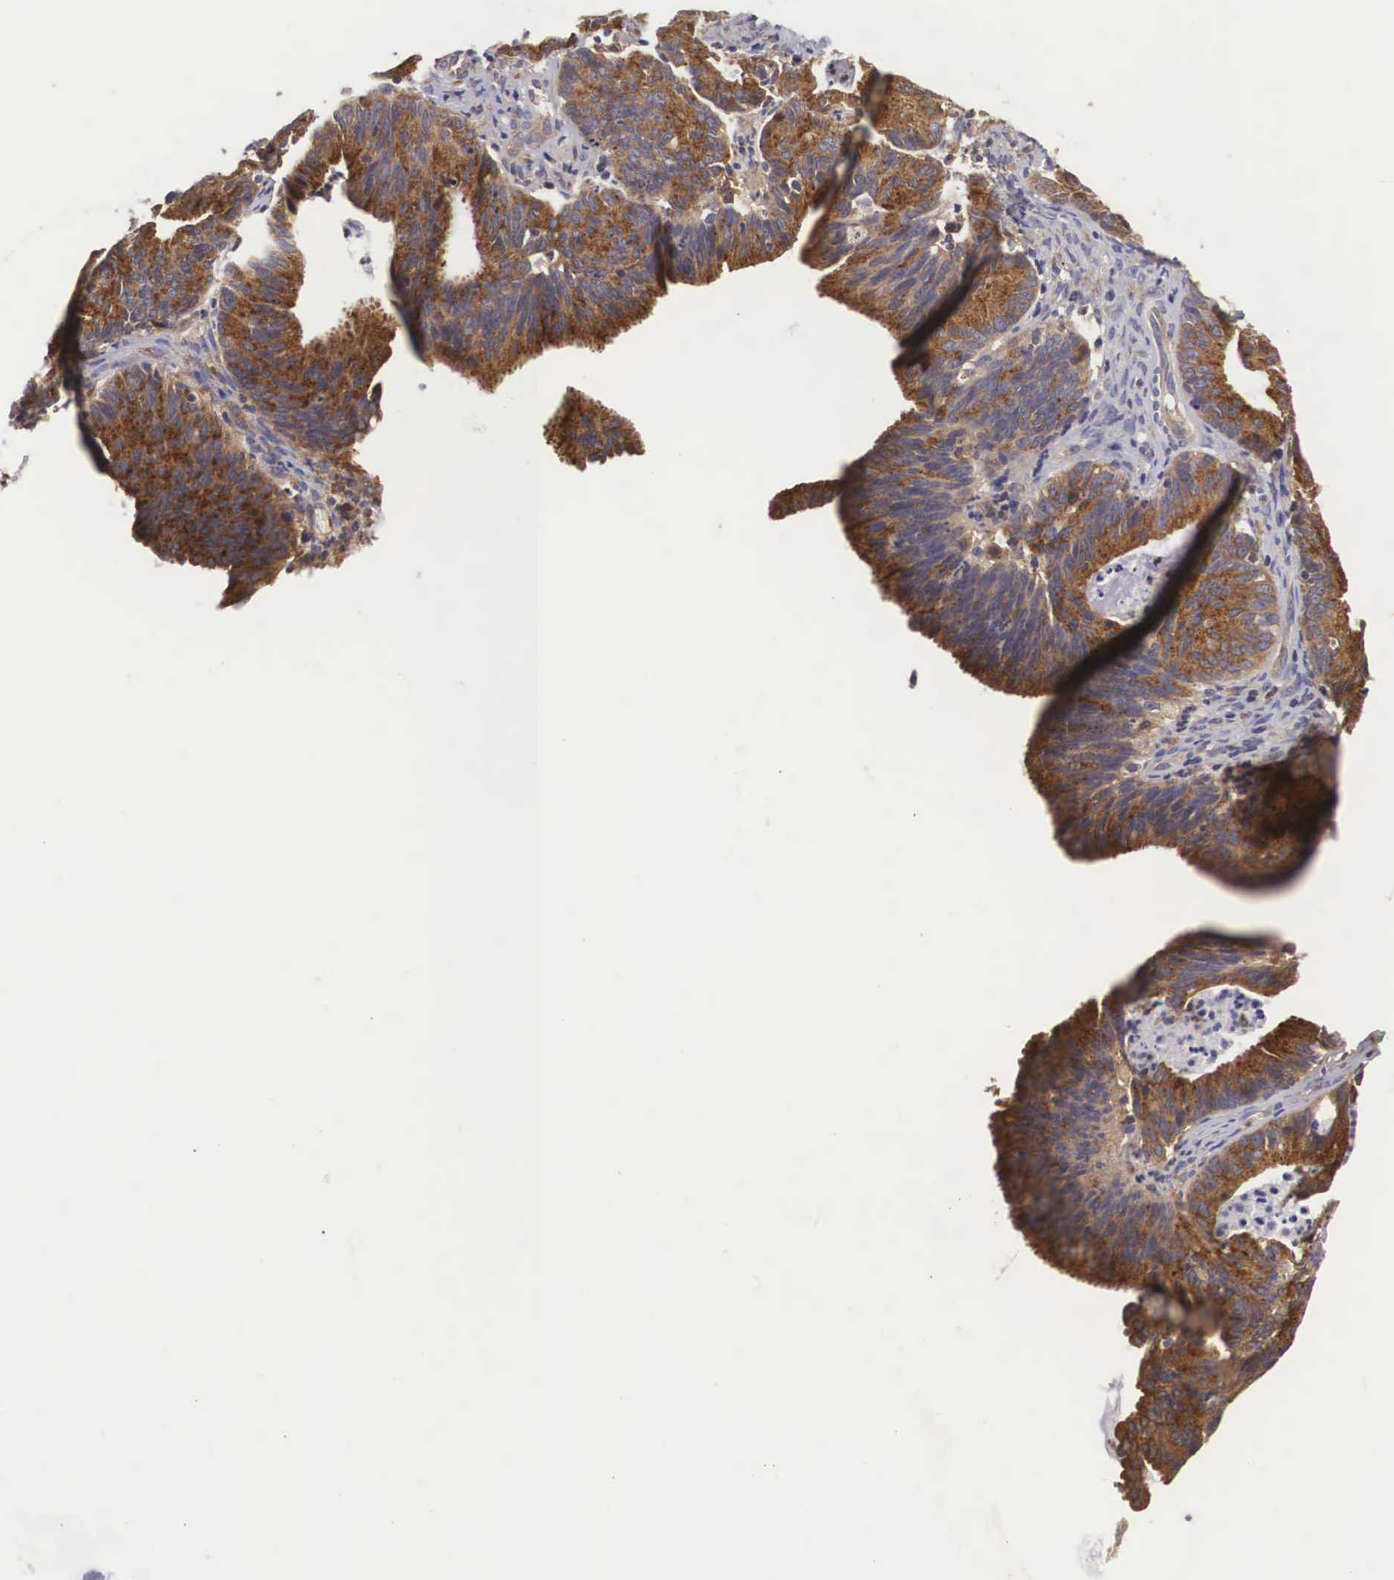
{"staining": {"intensity": "strong", "quantity": ">75%", "location": "cytoplasmic/membranous"}, "tissue": "ovarian cancer", "cell_type": "Tumor cells", "image_type": "cancer", "snomed": [{"axis": "morphology", "description": "Carcinoma, endometroid"}, {"axis": "topography", "description": "Ovary"}], "caption": "Immunohistochemical staining of human endometroid carcinoma (ovarian) demonstrates strong cytoplasmic/membranous protein expression in approximately >75% of tumor cells. The protein is shown in brown color, while the nuclei are stained blue.", "gene": "GRIPAP1", "patient": {"sex": "female", "age": 52}}